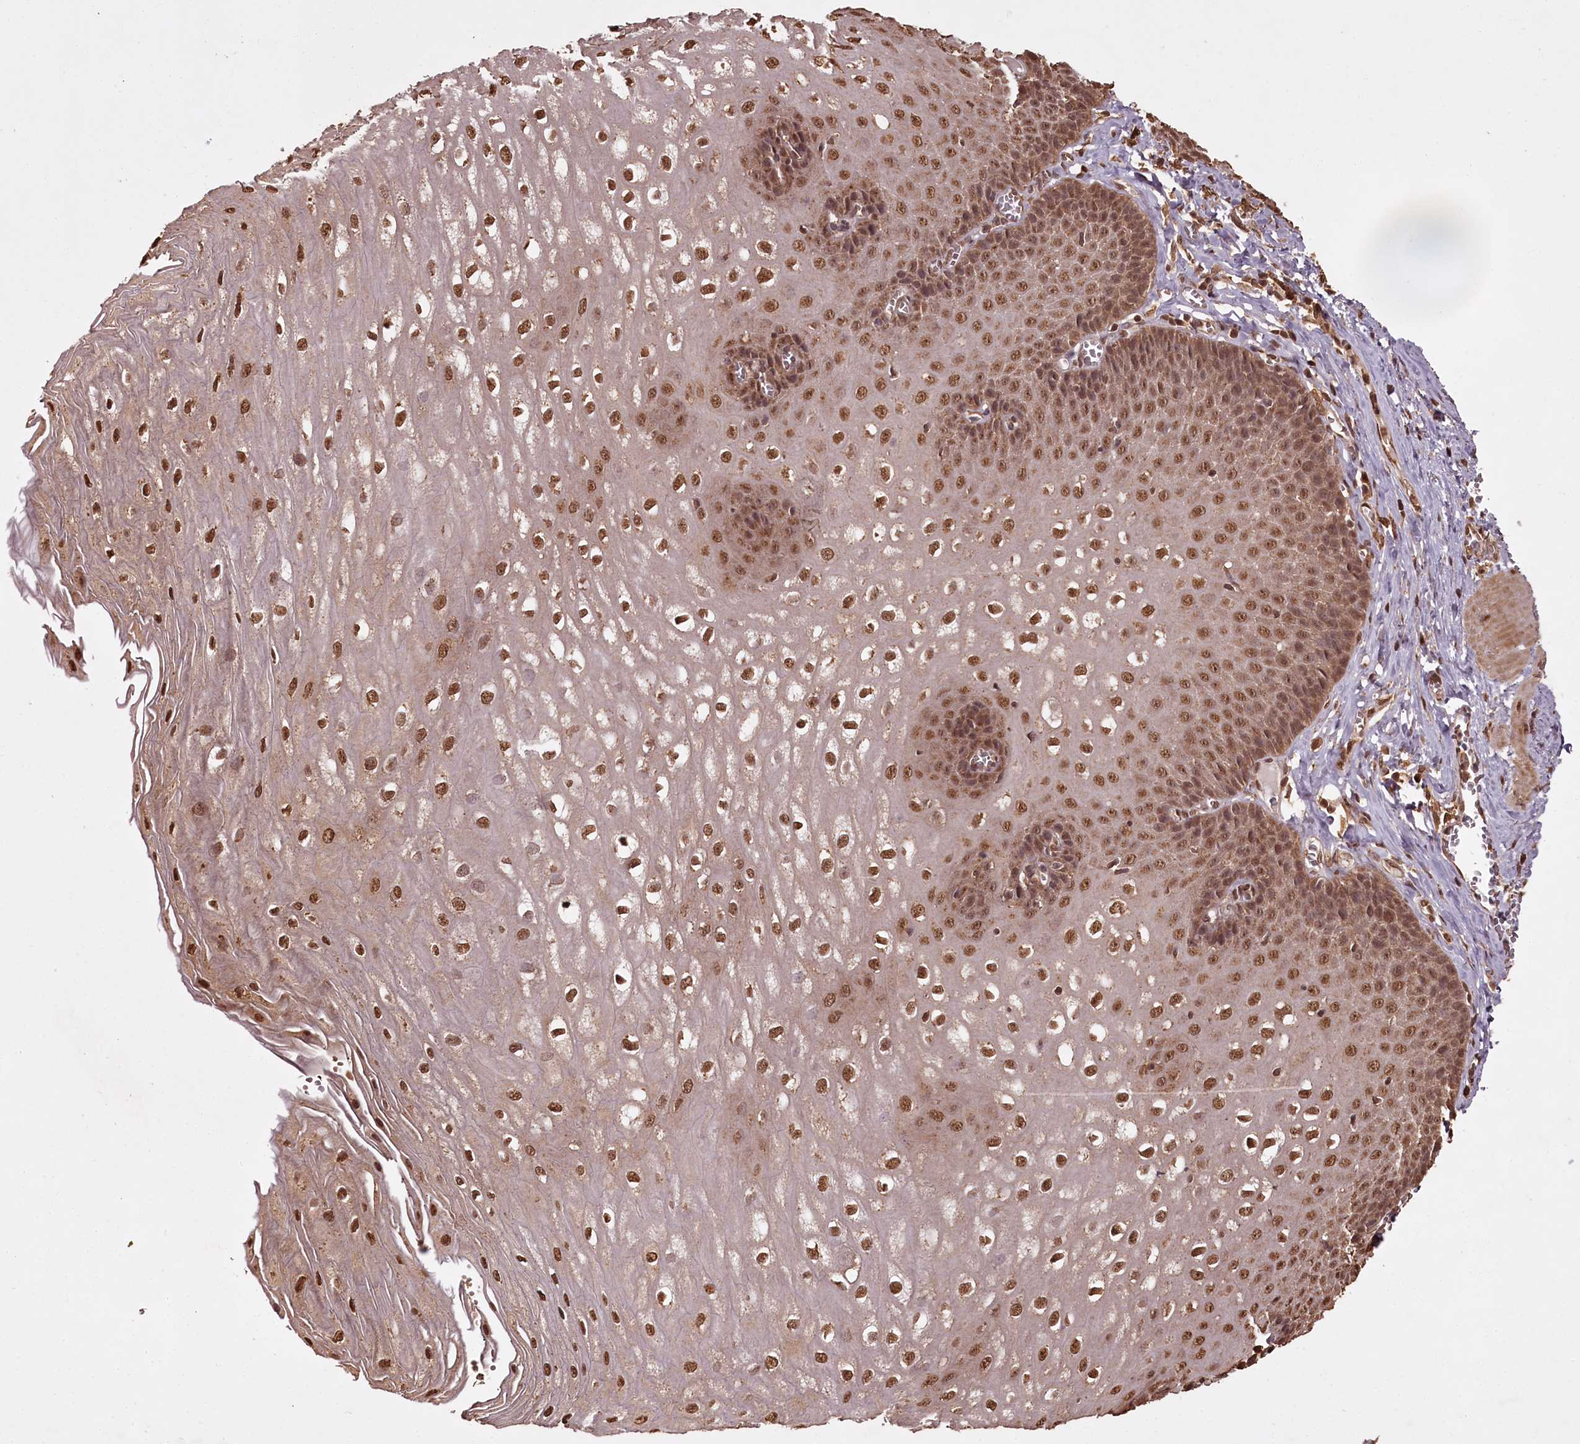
{"staining": {"intensity": "moderate", "quantity": ">75%", "location": "nuclear"}, "tissue": "esophagus", "cell_type": "Squamous epithelial cells", "image_type": "normal", "snomed": [{"axis": "morphology", "description": "Normal tissue, NOS"}, {"axis": "topography", "description": "Esophagus"}], "caption": "Squamous epithelial cells reveal moderate nuclear staining in approximately >75% of cells in normal esophagus. (IHC, brightfield microscopy, high magnification).", "gene": "NPRL2", "patient": {"sex": "male", "age": 60}}